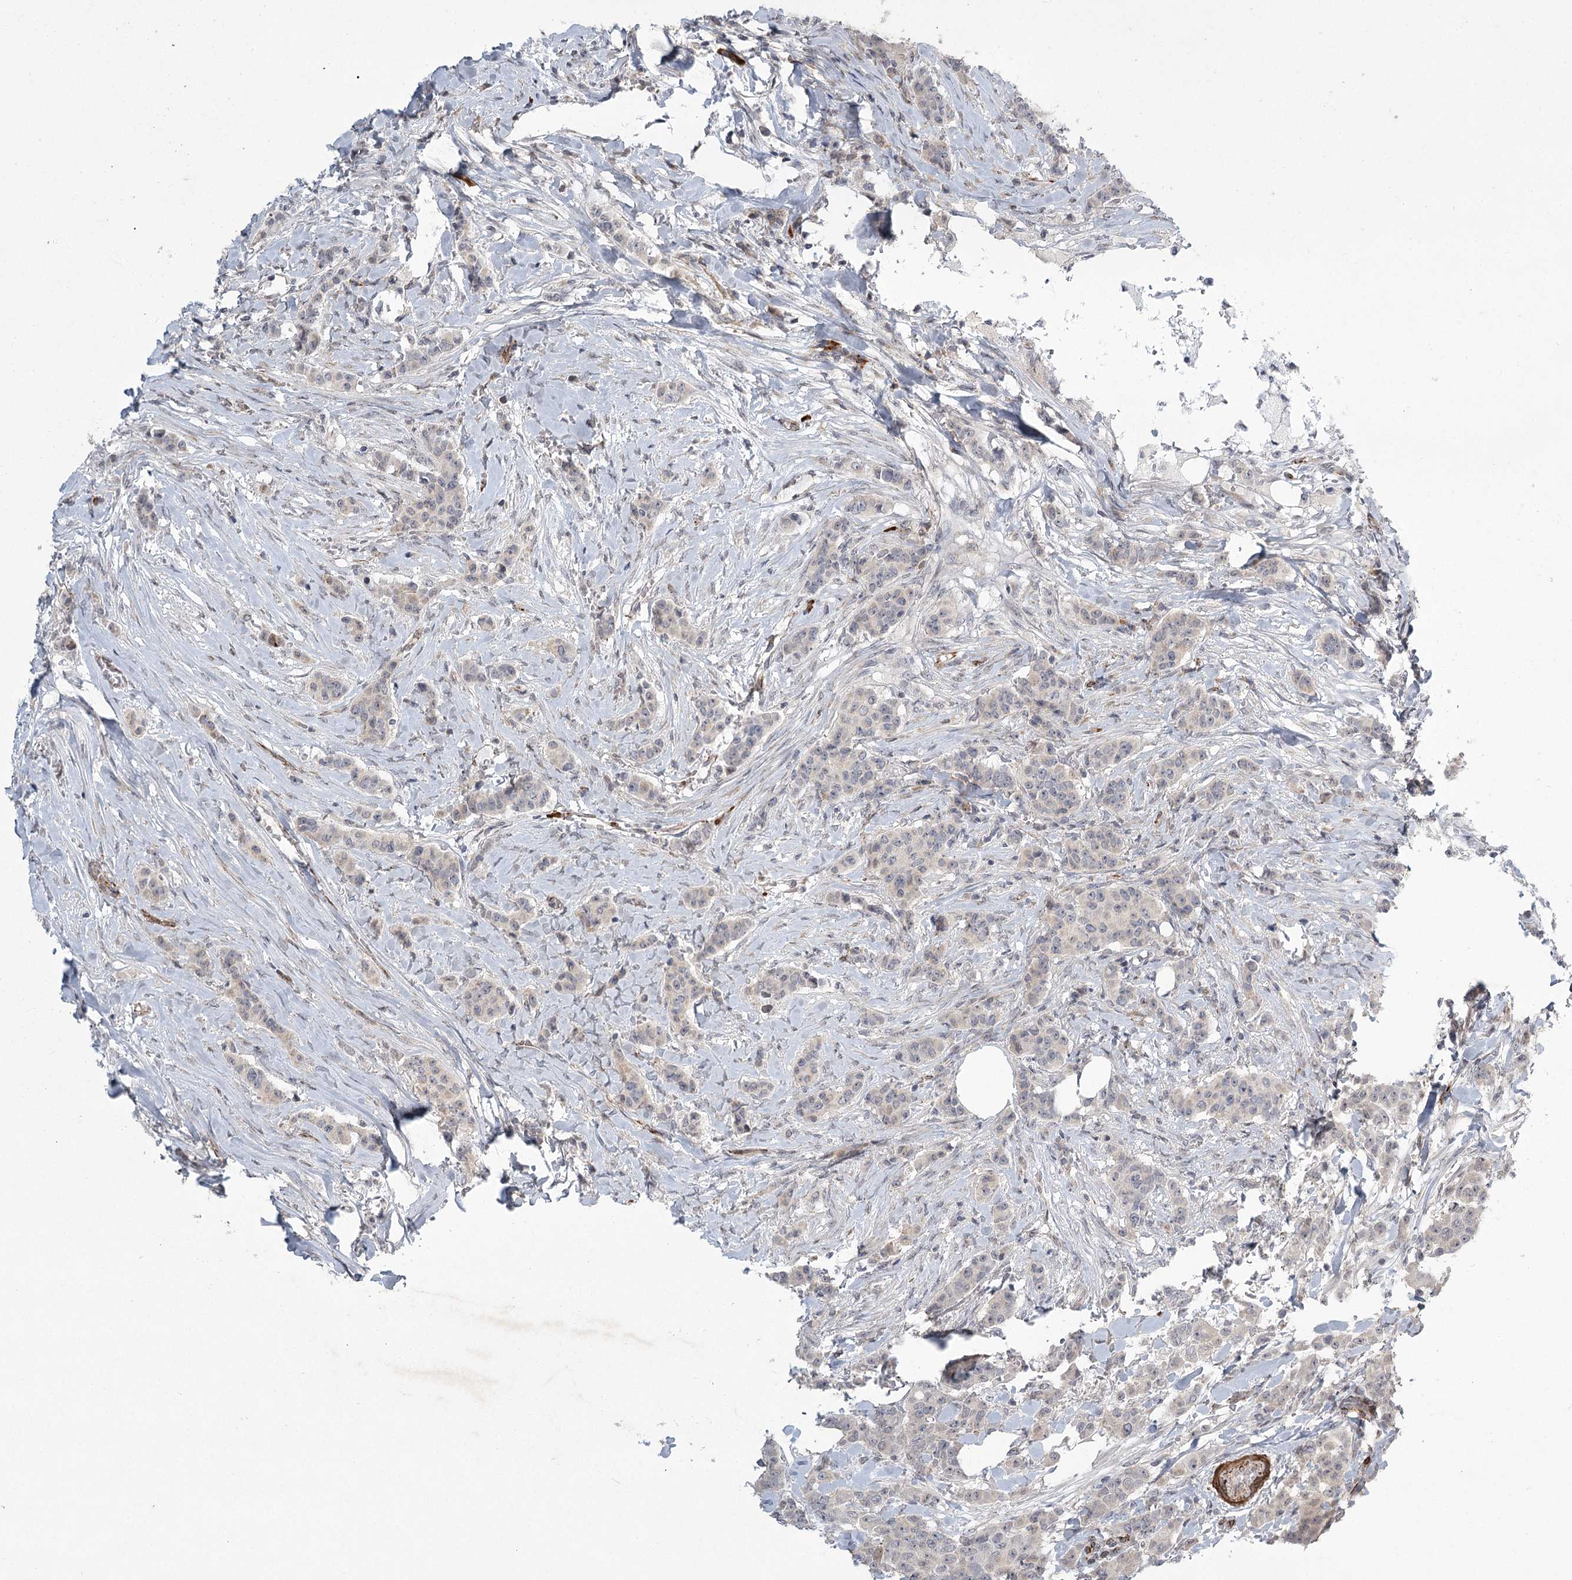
{"staining": {"intensity": "weak", "quantity": "<25%", "location": "cytoplasmic/membranous"}, "tissue": "breast cancer", "cell_type": "Tumor cells", "image_type": "cancer", "snomed": [{"axis": "morphology", "description": "Duct carcinoma"}, {"axis": "topography", "description": "Breast"}], "caption": "An image of human intraductal carcinoma (breast) is negative for staining in tumor cells.", "gene": "MEPE", "patient": {"sex": "female", "age": 40}}